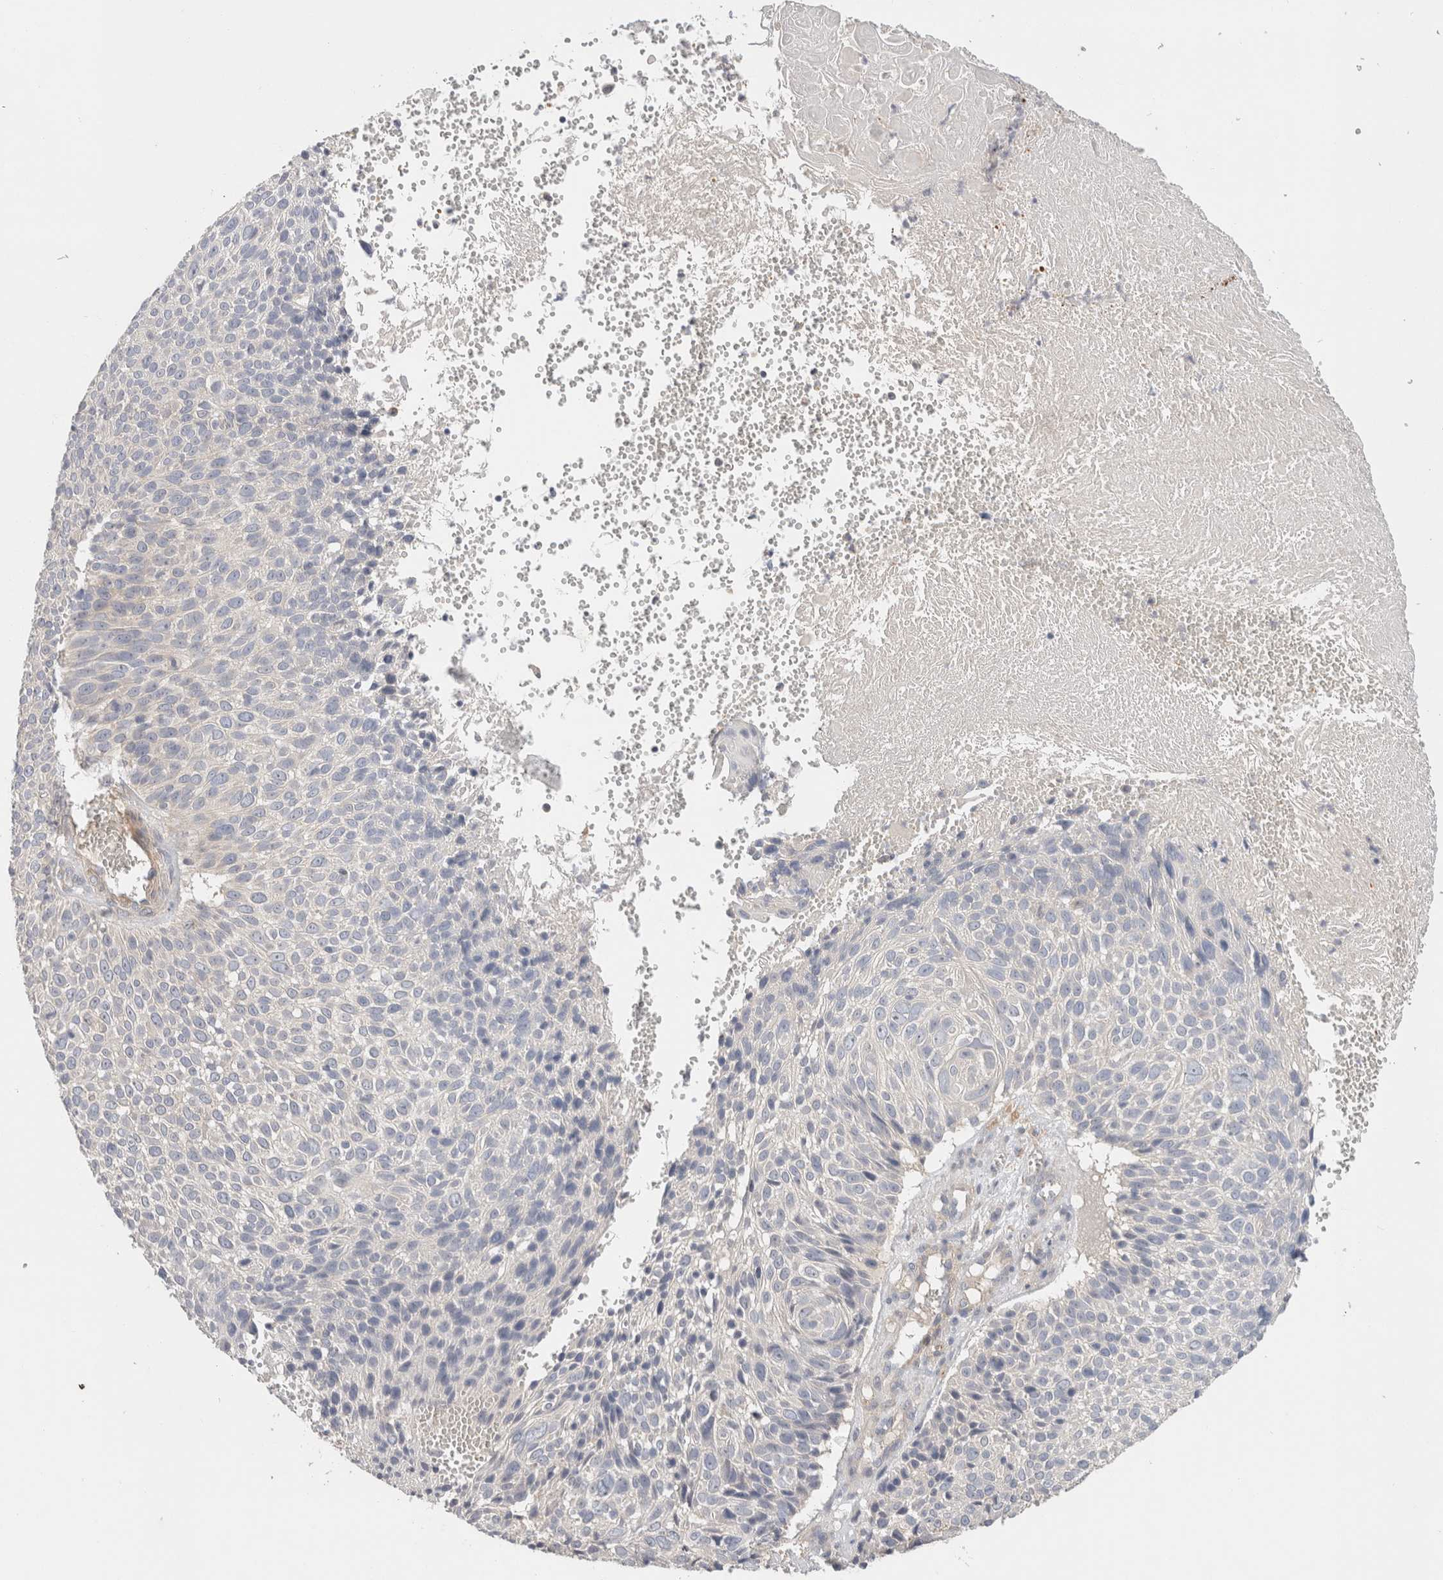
{"staining": {"intensity": "negative", "quantity": "none", "location": "none"}, "tissue": "cervical cancer", "cell_type": "Tumor cells", "image_type": "cancer", "snomed": [{"axis": "morphology", "description": "Squamous cell carcinoma, NOS"}, {"axis": "topography", "description": "Cervix"}], "caption": "This is an immunohistochemistry (IHC) micrograph of human cervical cancer (squamous cell carcinoma). There is no expression in tumor cells.", "gene": "SGK3", "patient": {"sex": "female", "age": 74}}